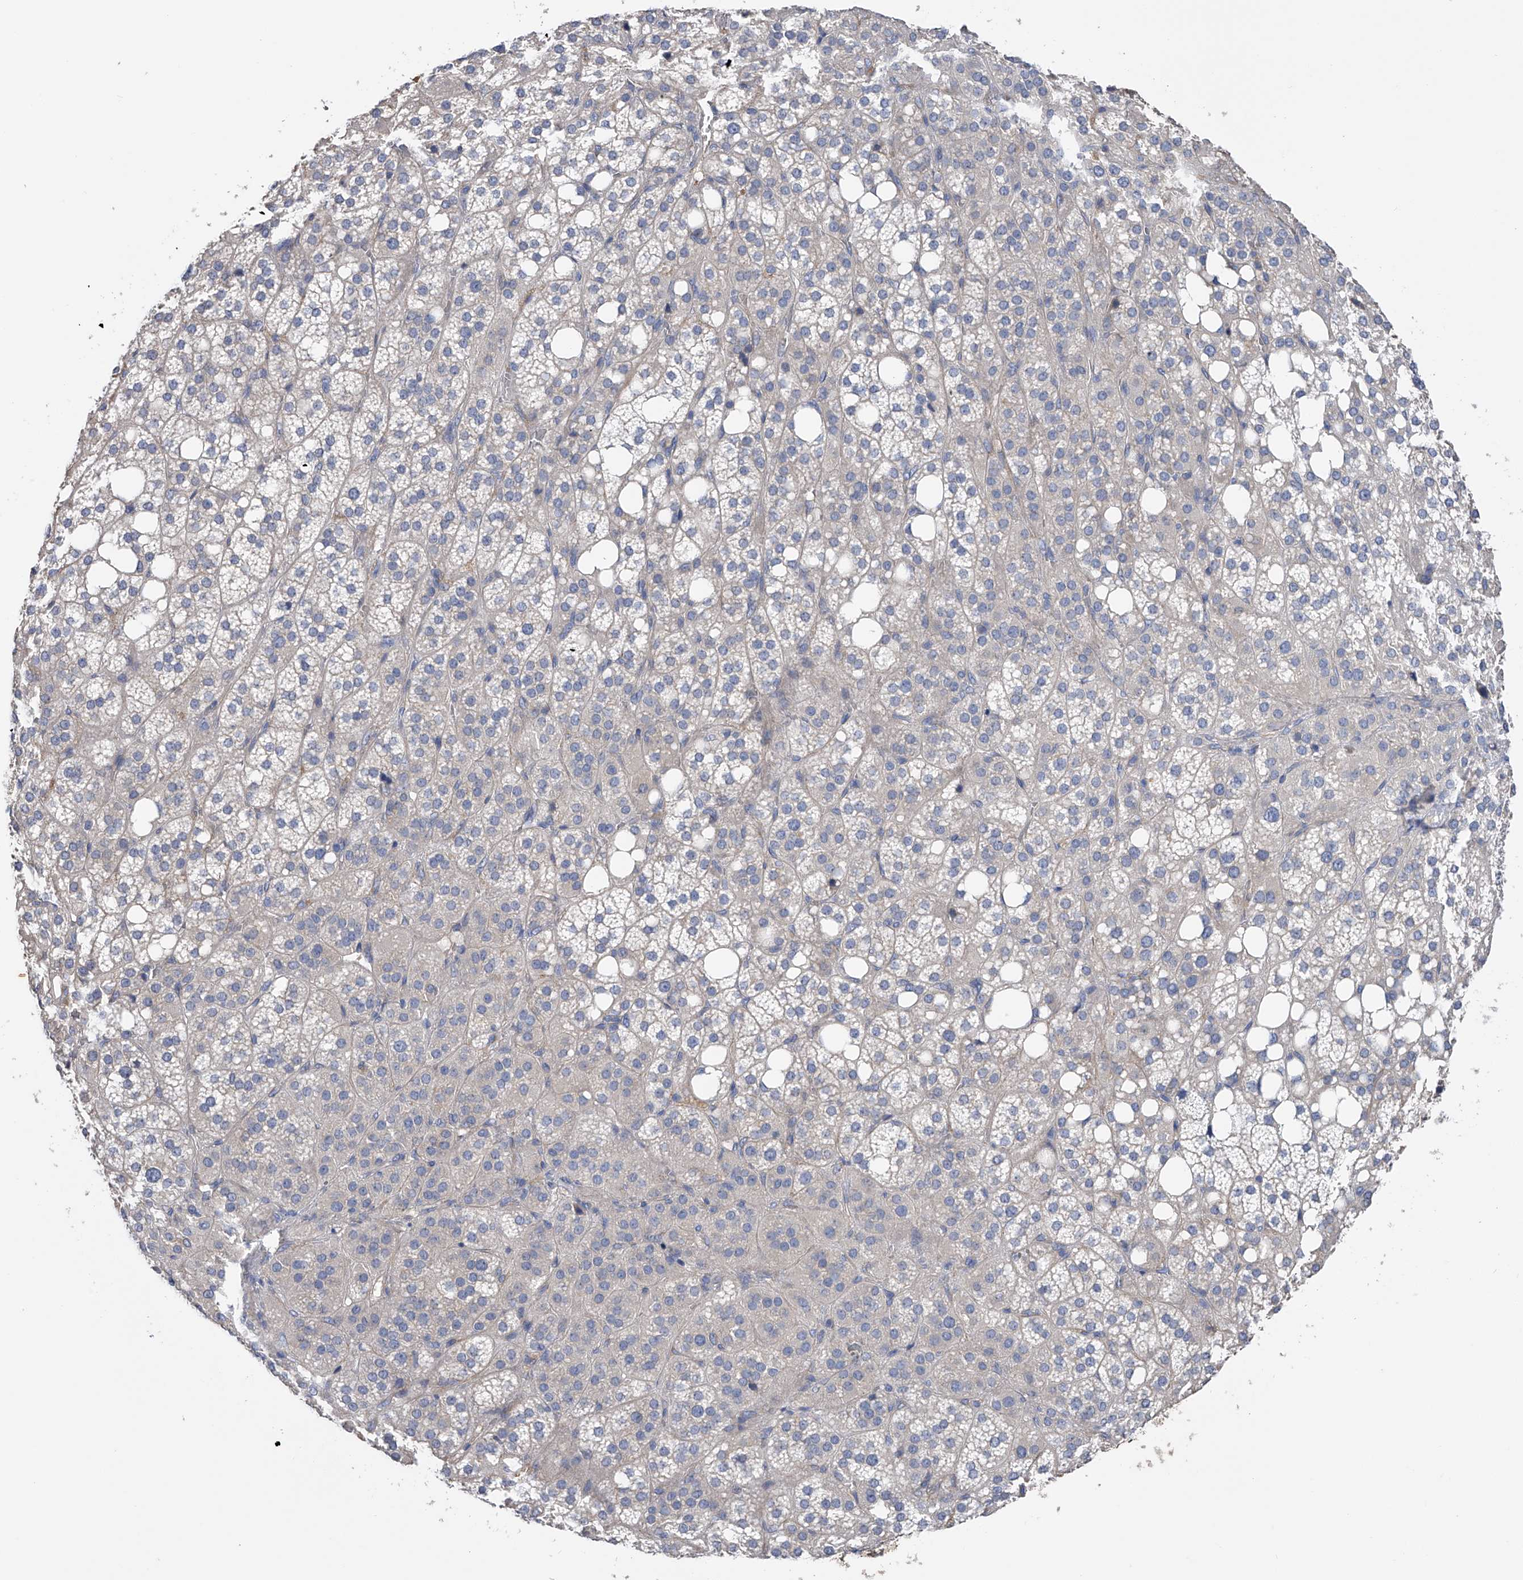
{"staining": {"intensity": "moderate", "quantity": "<25%", "location": "cytoplasmic/membranous"}, "tissue": "adrenal gland", "cell_type": "Glandular cells", "image_type": "normal", "snomed": [{"axis": "morphology", "description": "Normal tissue, NOS"}, {"axis": "topography", "description": "Adrenal gland"}], "caption": "The image demonstrates immunohistochemical staining of normal adrenal gland. There is moderate cytoplasmic/membranous staining is seen in approximately <25% of glandular cells. (DAB (3,3'-diaminobenzidine) IHC with brightfield microscopy, high magnification).", "gene": "RWDD2A", "patient": {"sex": "female", "age": 59}}